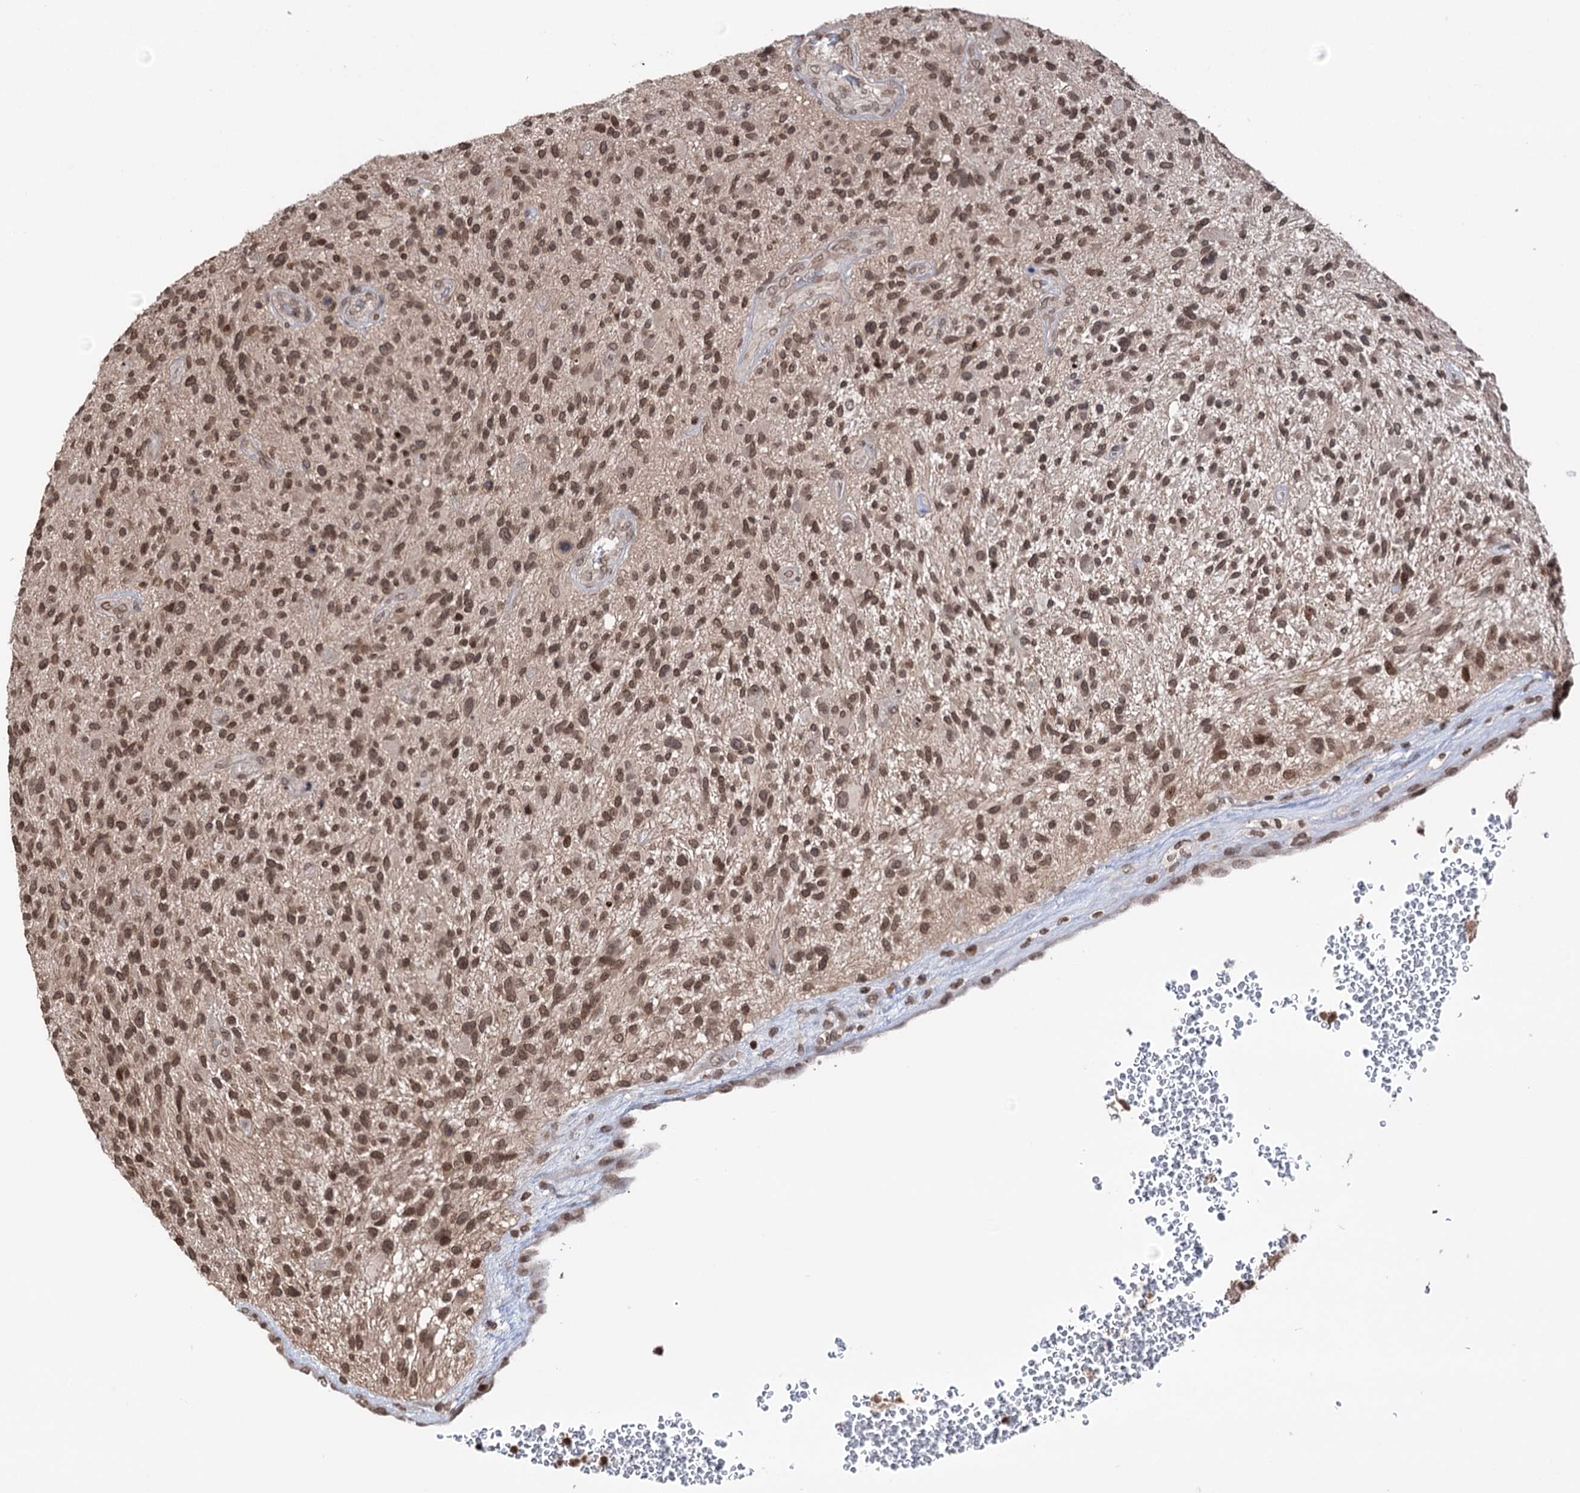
{"staining": {"intensity": "moderate", "quantity": ">75%", "location": "nuclear"}, "tissue": "glioma", "cell_type": "Tumor cells", "image_type": "cancer", "snomed": [{"axis": "morphology", "description": "Glioma, malignant, High grade"}, {"axis": "topography", "description": "Brain"}], "caption": "A brown stain shows moderate nuclear staining of a protein in human malignant high-grade glioma tumor cells.", "gene": "CCDC77", "patient": {"sex": "male", "age": 47}}